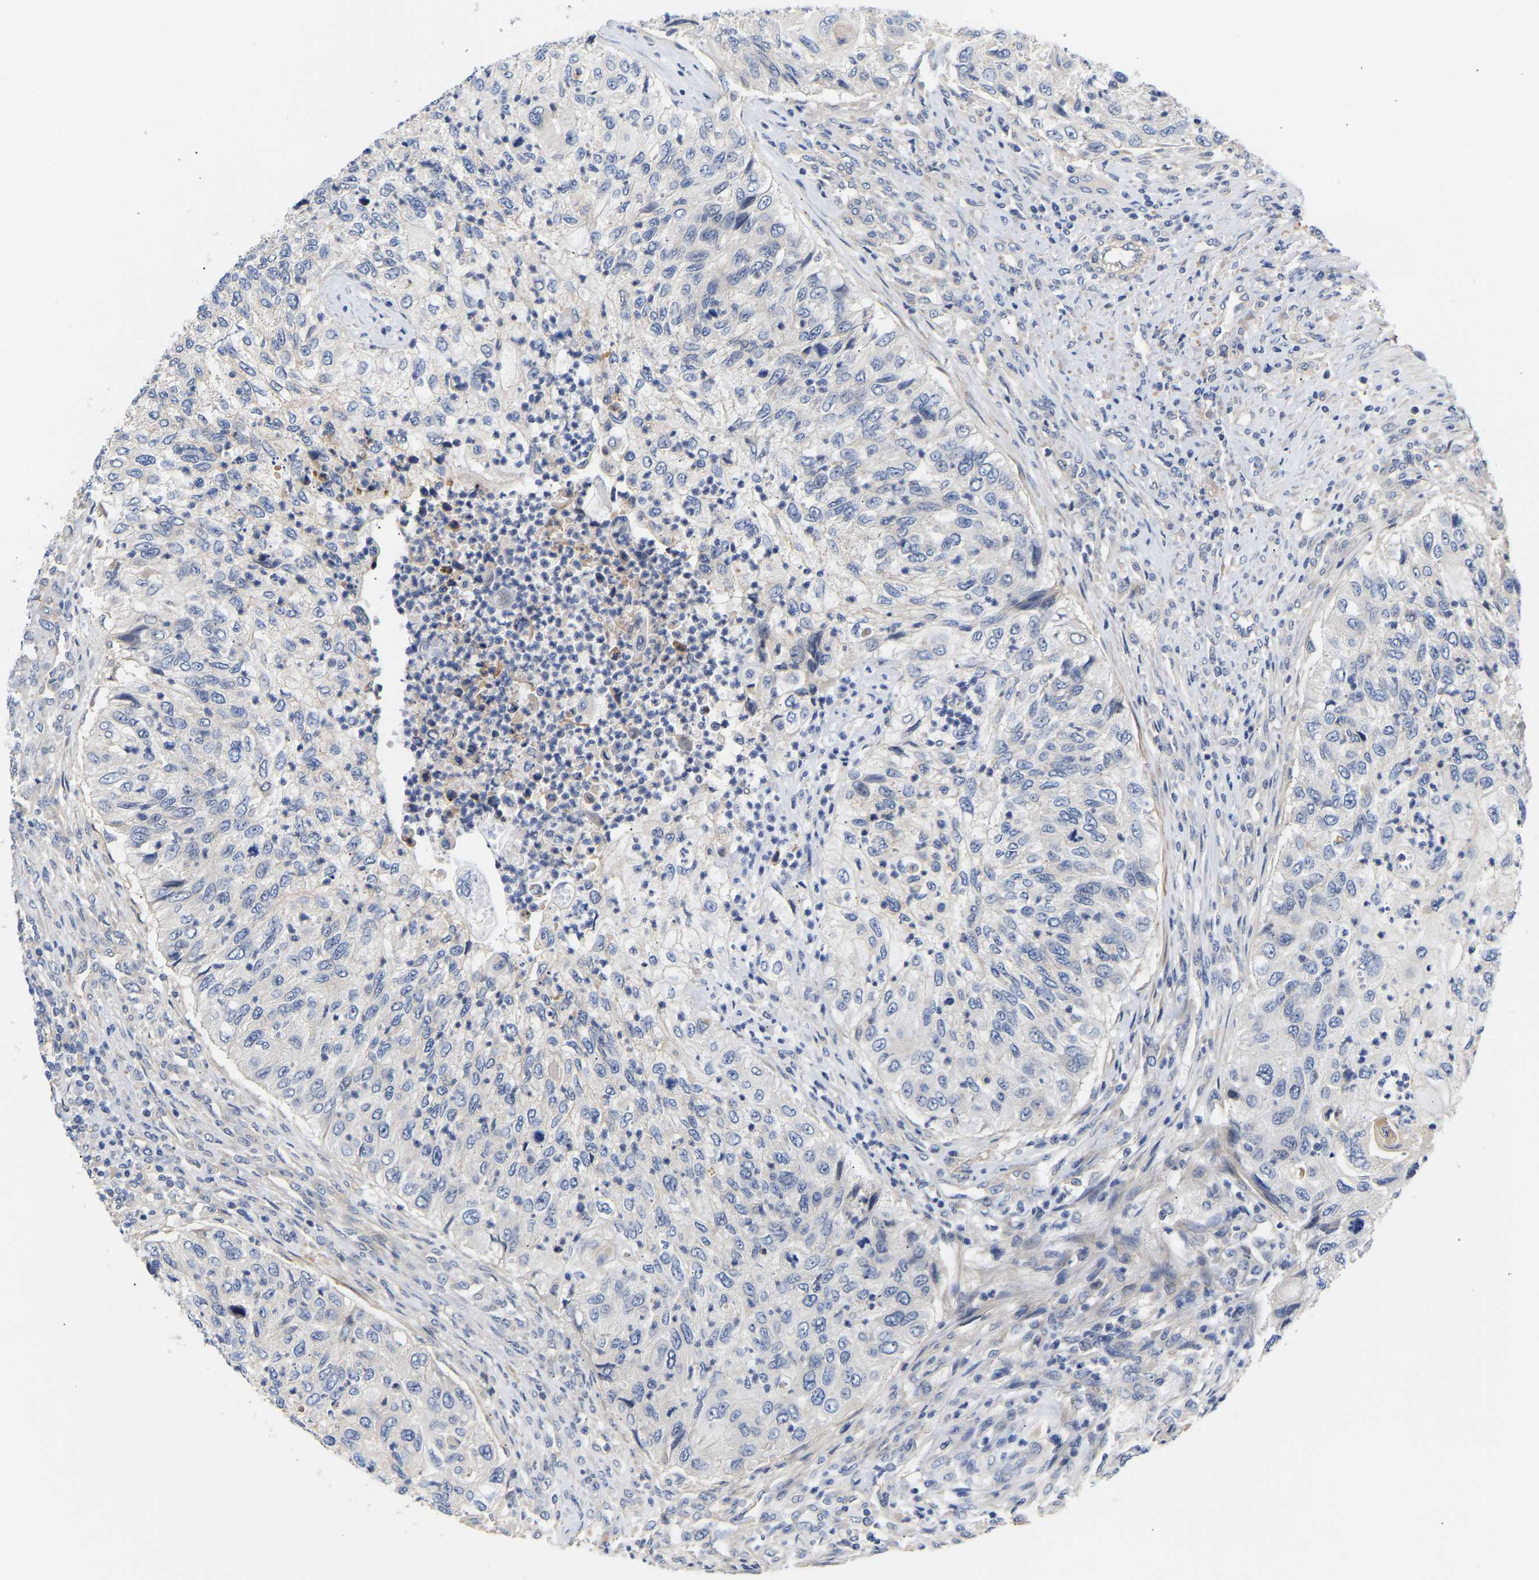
{"staining": {"intensity": "negative", "quantity": "none", "location": "none"}, "tissue": "urothelial cancer", "cell_type": "Tumor cells", "image_type": "cancer", "snomed": [{"axis": "morphology", "description": "Urothelial carcinoma, High grade"}, {"axis": "topography", "description": "Urinary bladder"}], "caption": "DAB immunohistochemical staining of human urothelial carcinoma (high-grade) demonstrates no significant expression in tumor cells.", "gene": "KASH5", "patient": {"sex": "female", "age": 60}}